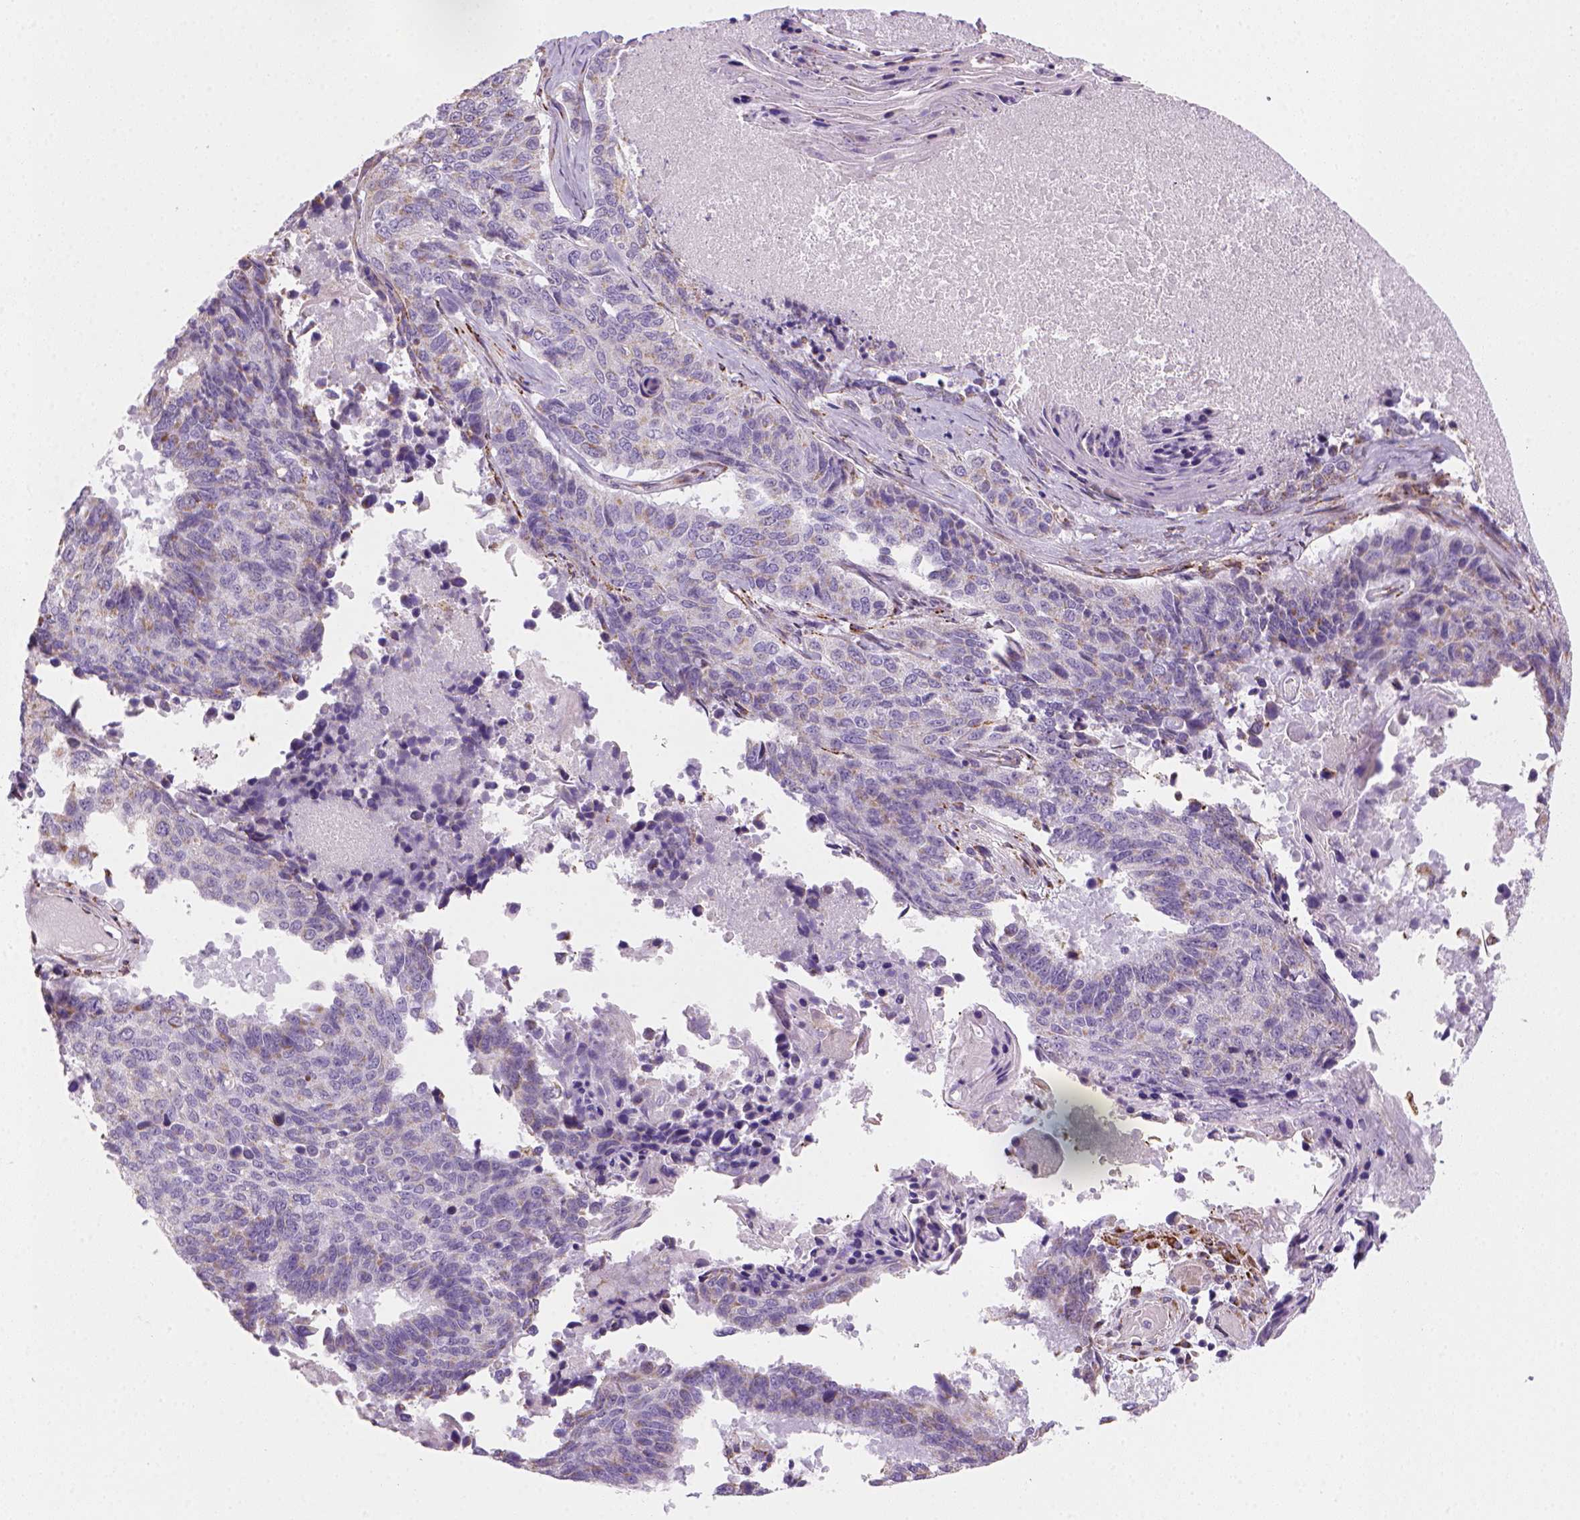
{"staining": {"intensity": "weak", "quantity": "<25%", "location": "cytoplasmic/membranous"}, "tissue": "lung cancer", "cell_type": "Tumor cells", "image_type": "cancer", "snomed": [{"axis": "morphology", "description": "Squamous cell carcinoma, NOS"}, {"axis": "topography", "description": "Lung"}], "caption": "Photomicrograph shows no protein staining in tumor cells of lung squamous cell carcinoma tissue.", "gene": "CES2", "patient": {"sex": "male", "age": 73}}